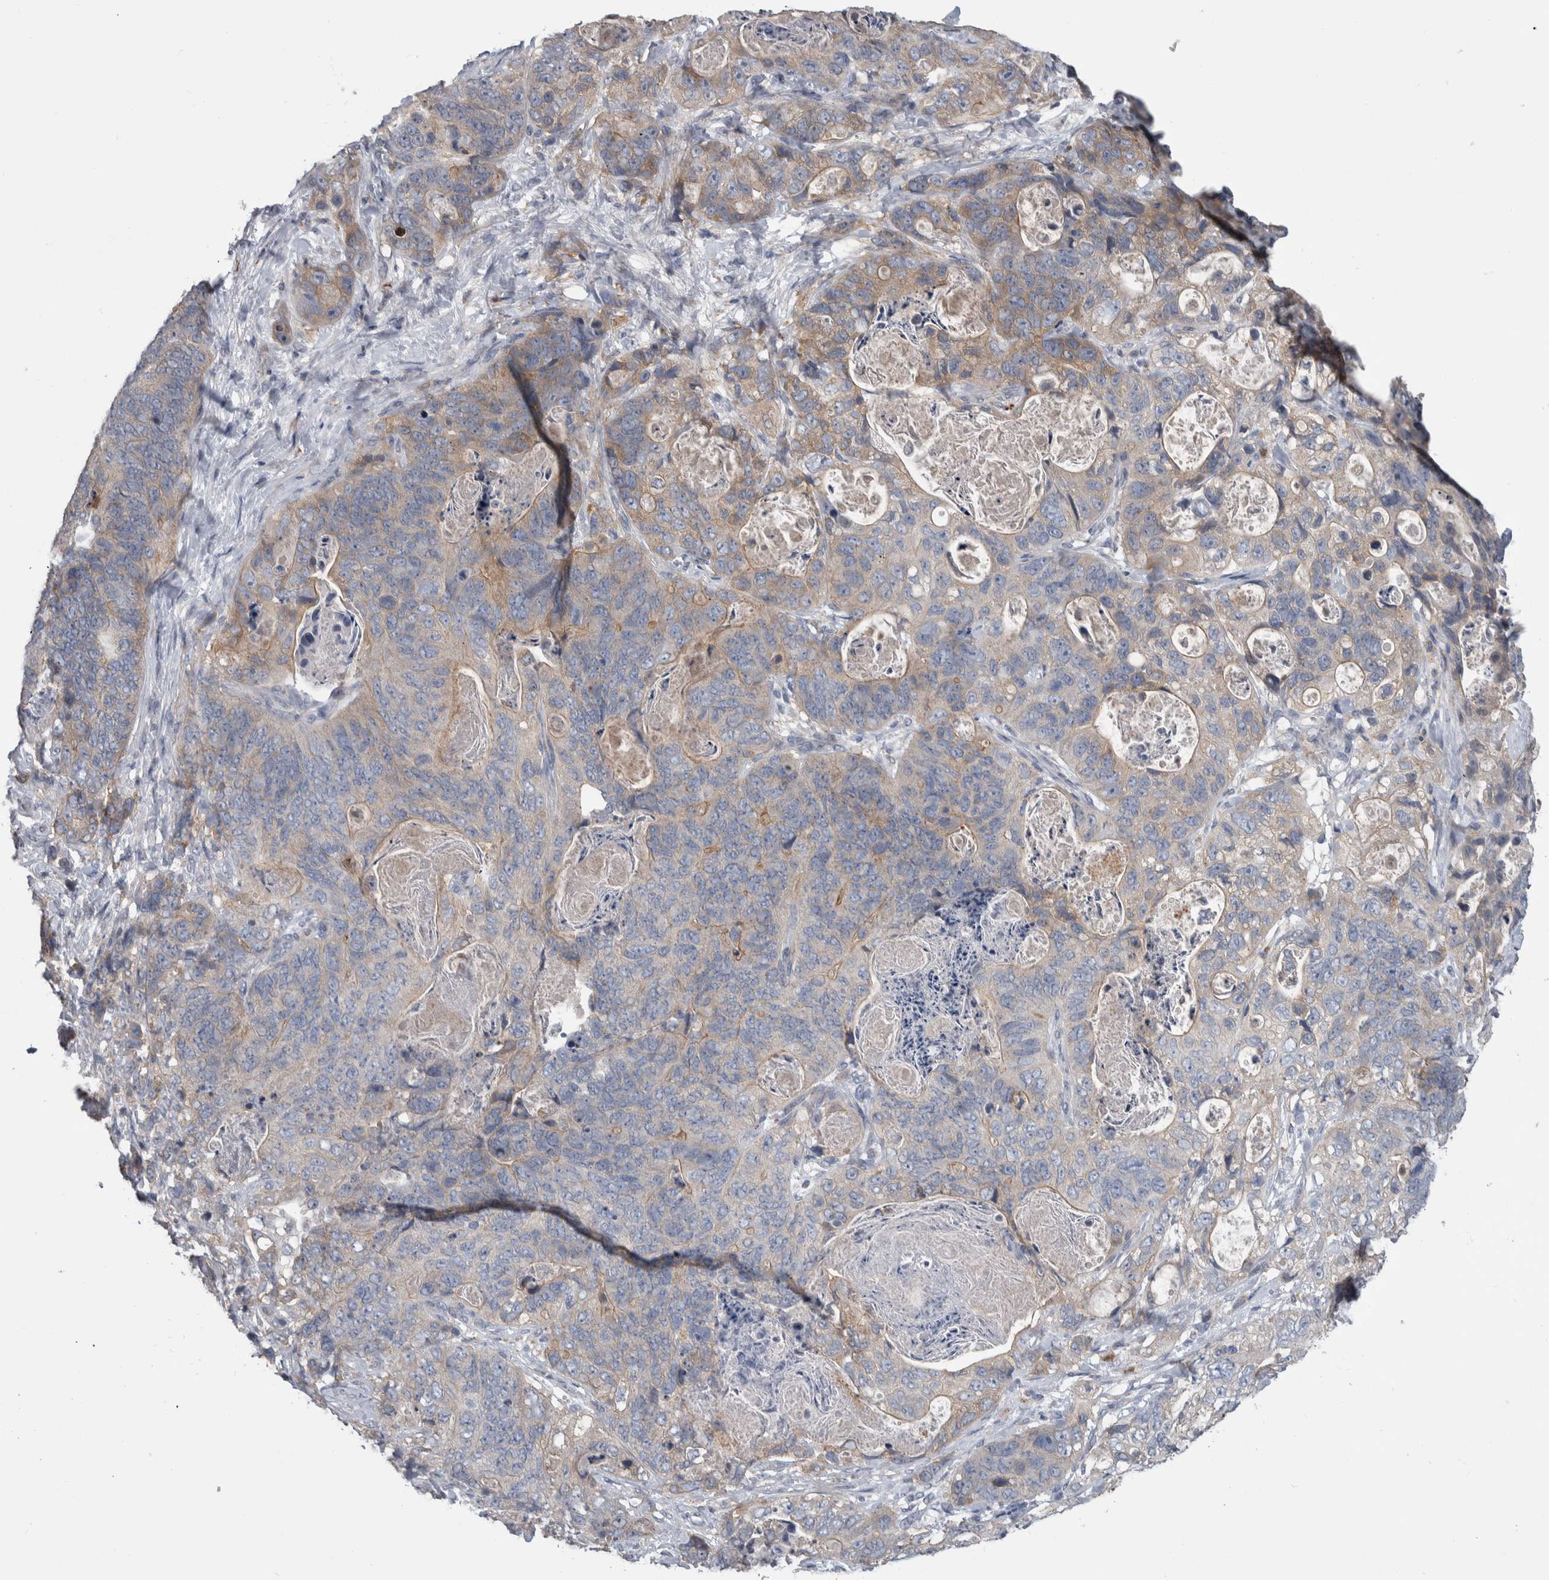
{"staining": {"intensity": "weak", "quantity": "25%-75%", "location": "cytoplasmic/membranous"}, "tissue": "stomach cancer", "cell_type": "Tumor cells", "image_type": "cancer", "snomed": [{"axis": "morphology", "description": "Normal tissue, NOS"}, {"axis": "morphology", "description": "Adenocarcinoma, NOS"}, {"axis": "topography", "description": "Stomach"}], "caption": "High-power microscopy captured an immunohistochemistry histopathology image of stomach cancer, revealing weak cytoplasmic/membranous positivity in approximately 25%-75% of tumor cells.", "gene": "FAM83G", "patient": {"sex": "female", "age": 89}}